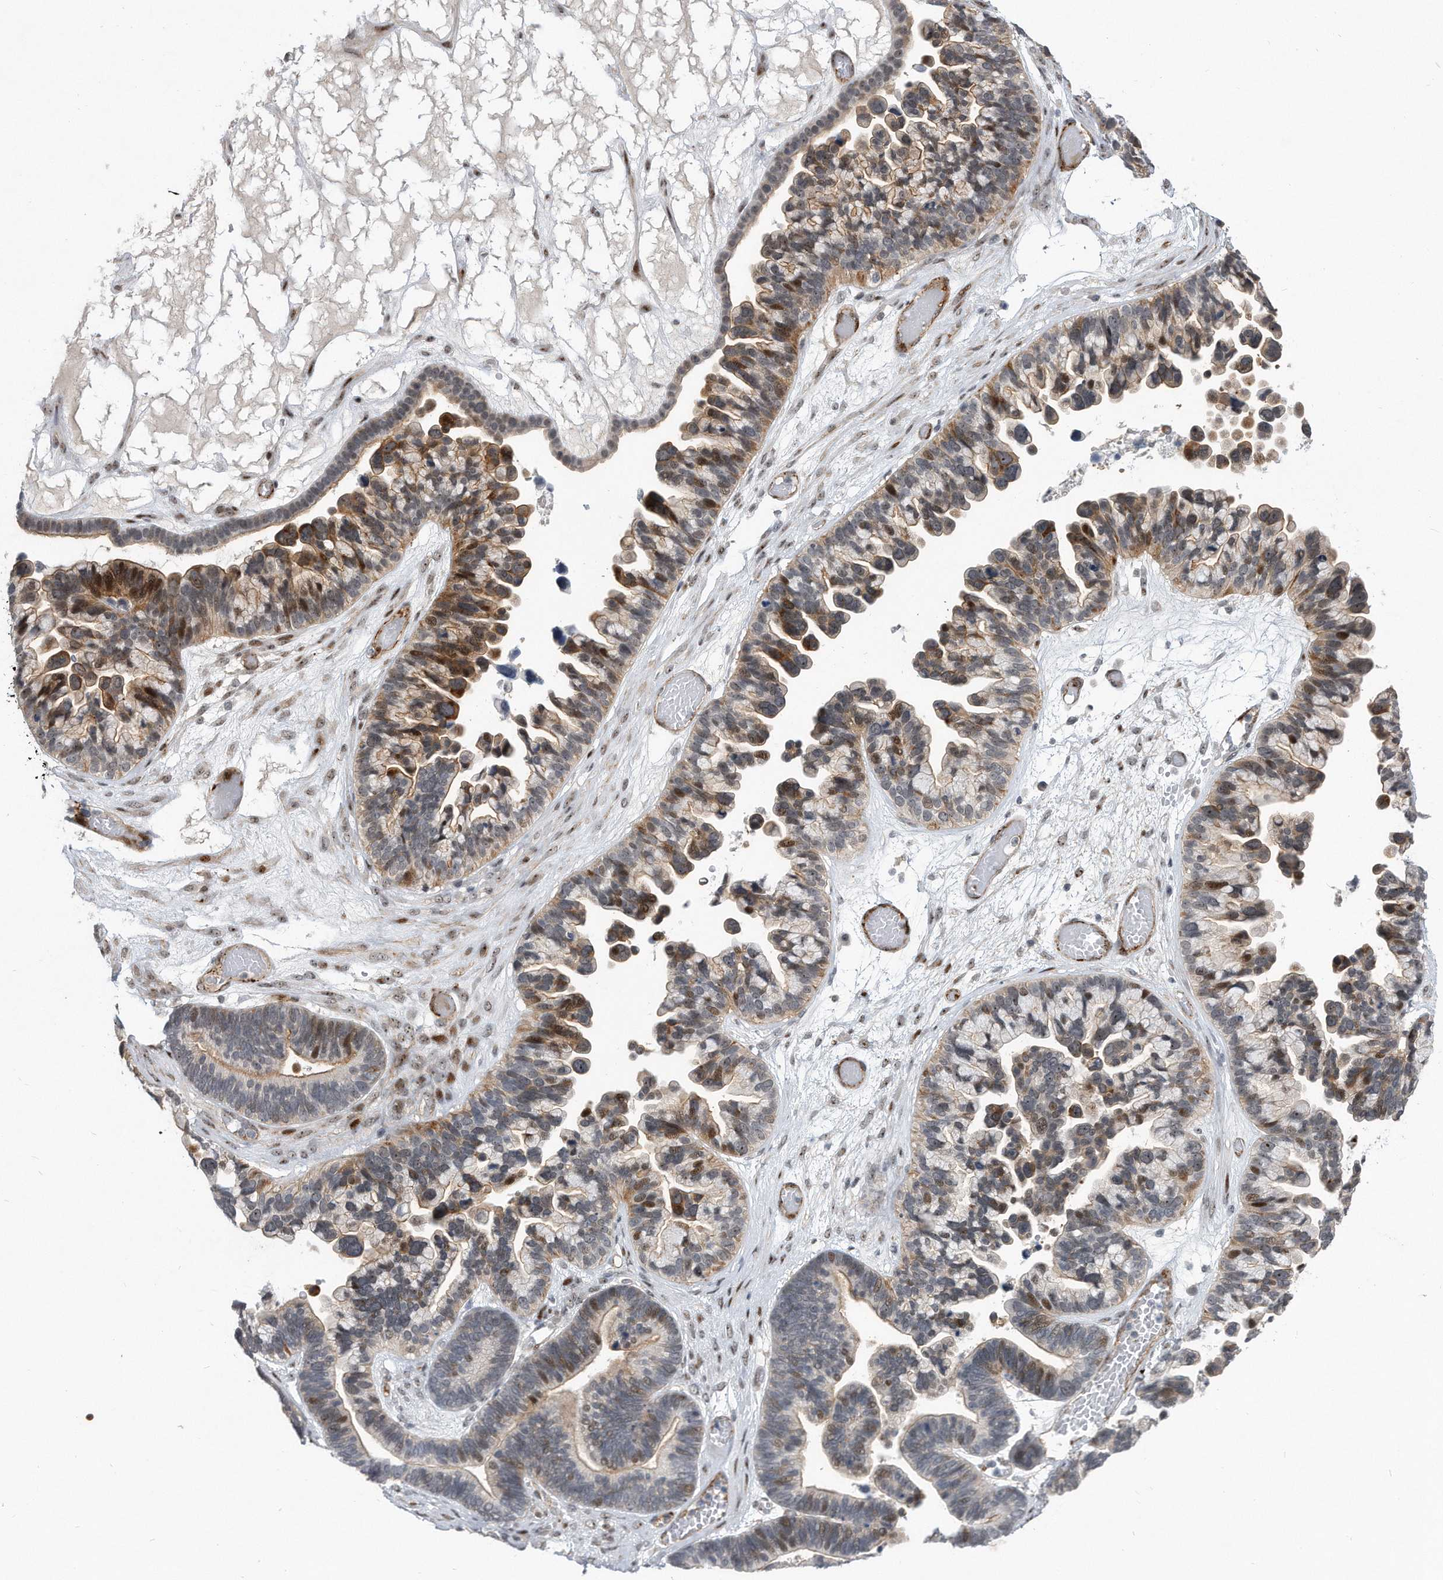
{"staining": {"intensity": "moderate", "quantity": "<25%", "location": "cytoplasmic/membranous,nuclear"}, "tissue": "ovarian cancer", "cell_type": "Tumor cells", "image_type": "cancer", "snomed": [{"axis": "morphology", "description": "Cystadenocarcinoma, serous, NOS"}, {"axis": "topography", "description": "Ovary"}], "caption": "About <25% of tumor cells in human ovarian cancer (serous cystadenocarcinoma) show moderate cytoplasmic/membranous and nuclear protein staining as visualized by brown immunohistochemical staining.", "gene": "PGBD2", "patient": {"sex": "female", "age": 56}}